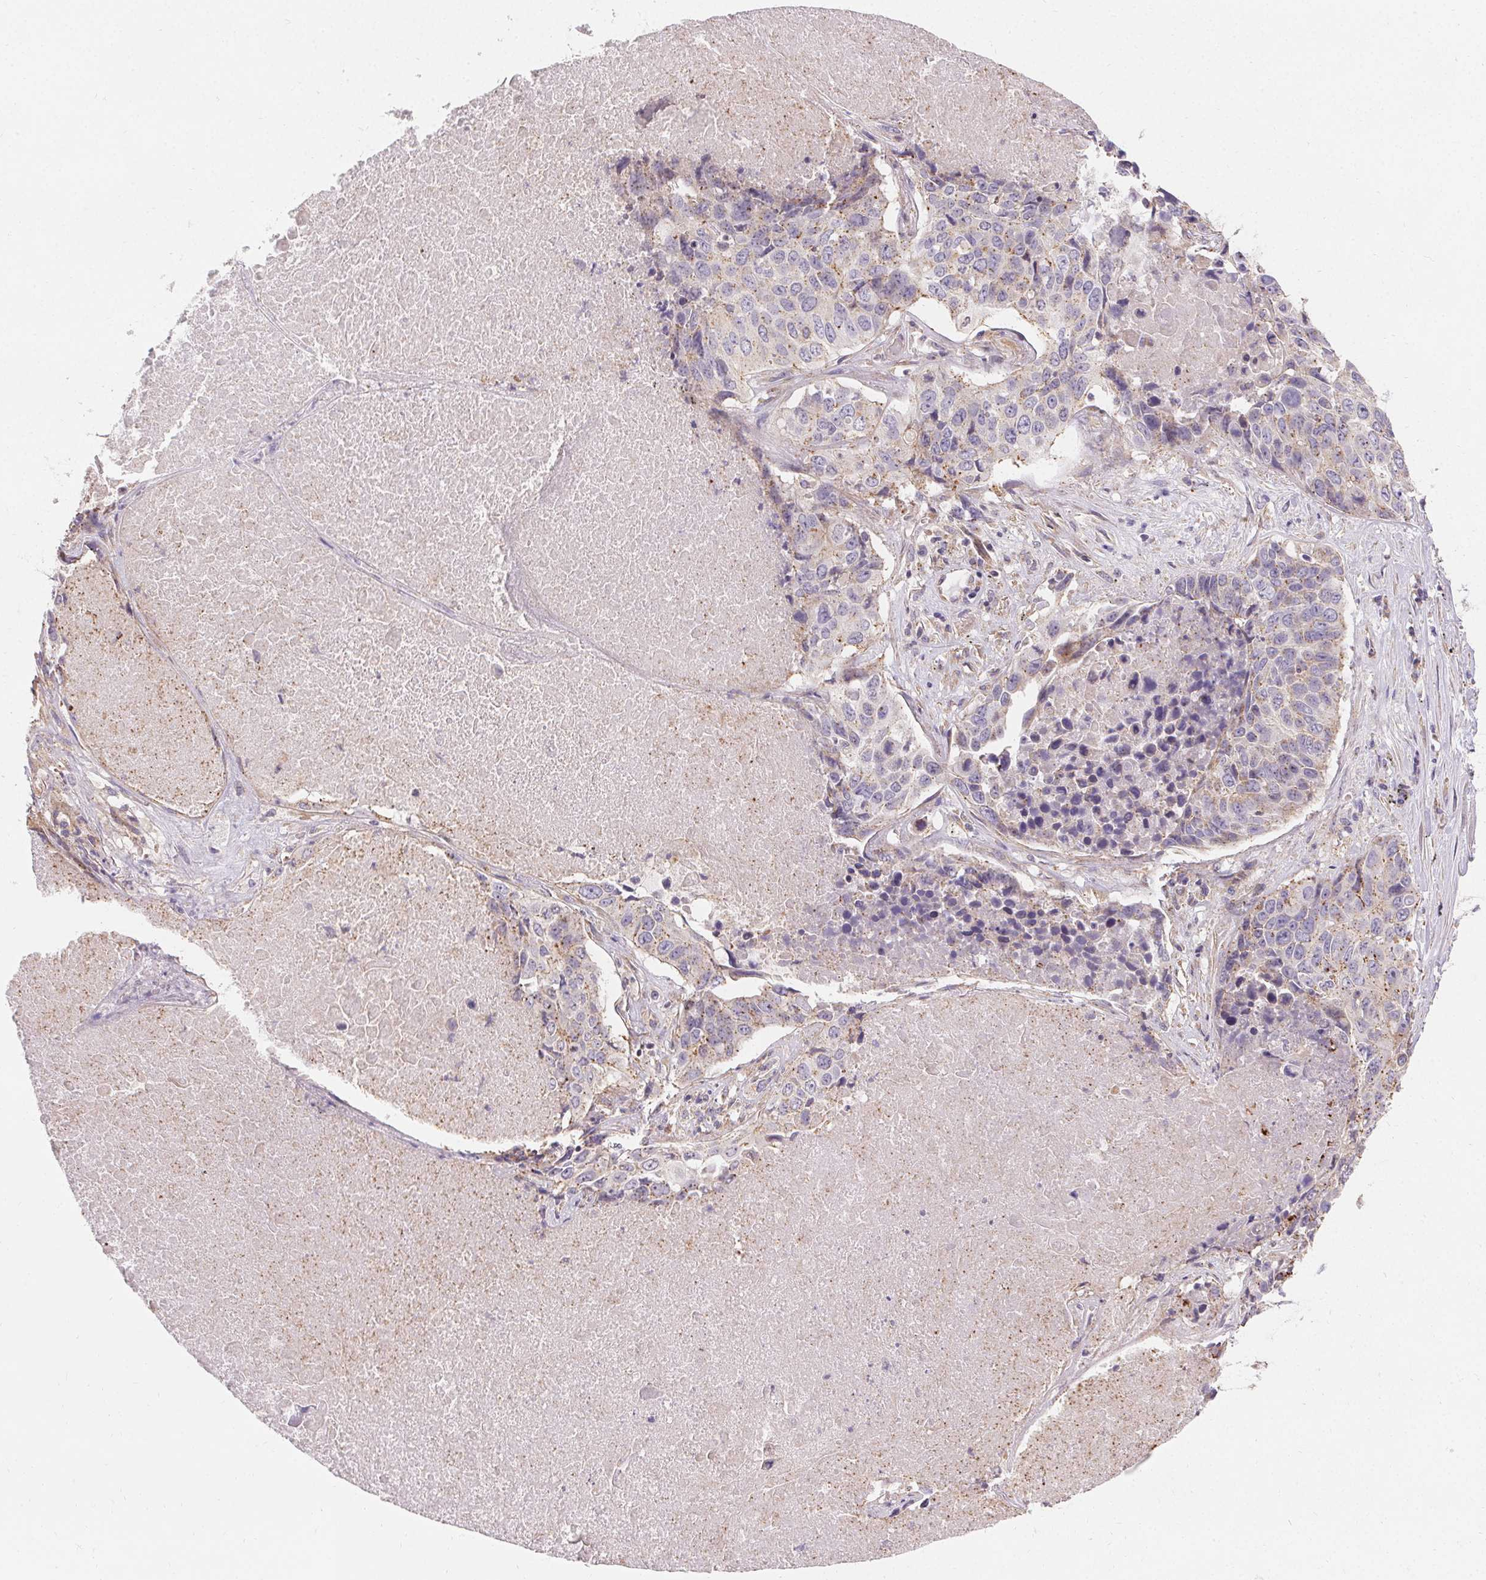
{"staining": {"intensity": "weak", "quantity": "25%-75%", "location": "cytoplasmic/membranous"}, "tissue": "lung cancer", "cell_type": "Tumor cells", "image_type": "cancer", "snomed": [{"axis": "morphology", "description": "Normal tissue, NOS"}, {"axis": "morphology", "description": "Squamous cell carcinoma, NOS"}, {"axis": "topography", "description": "Bronchus"}, {"axis": "topography", "description": "Lung"}], "caption": "The immunohistochemical stain highlights weak cytoplasmic/membranous expression in tumor cells of lung cancer (squamous cell carcinoma) tissue.", "gene": "APLP1", "patient": {"sex": "male", "age": 64}}